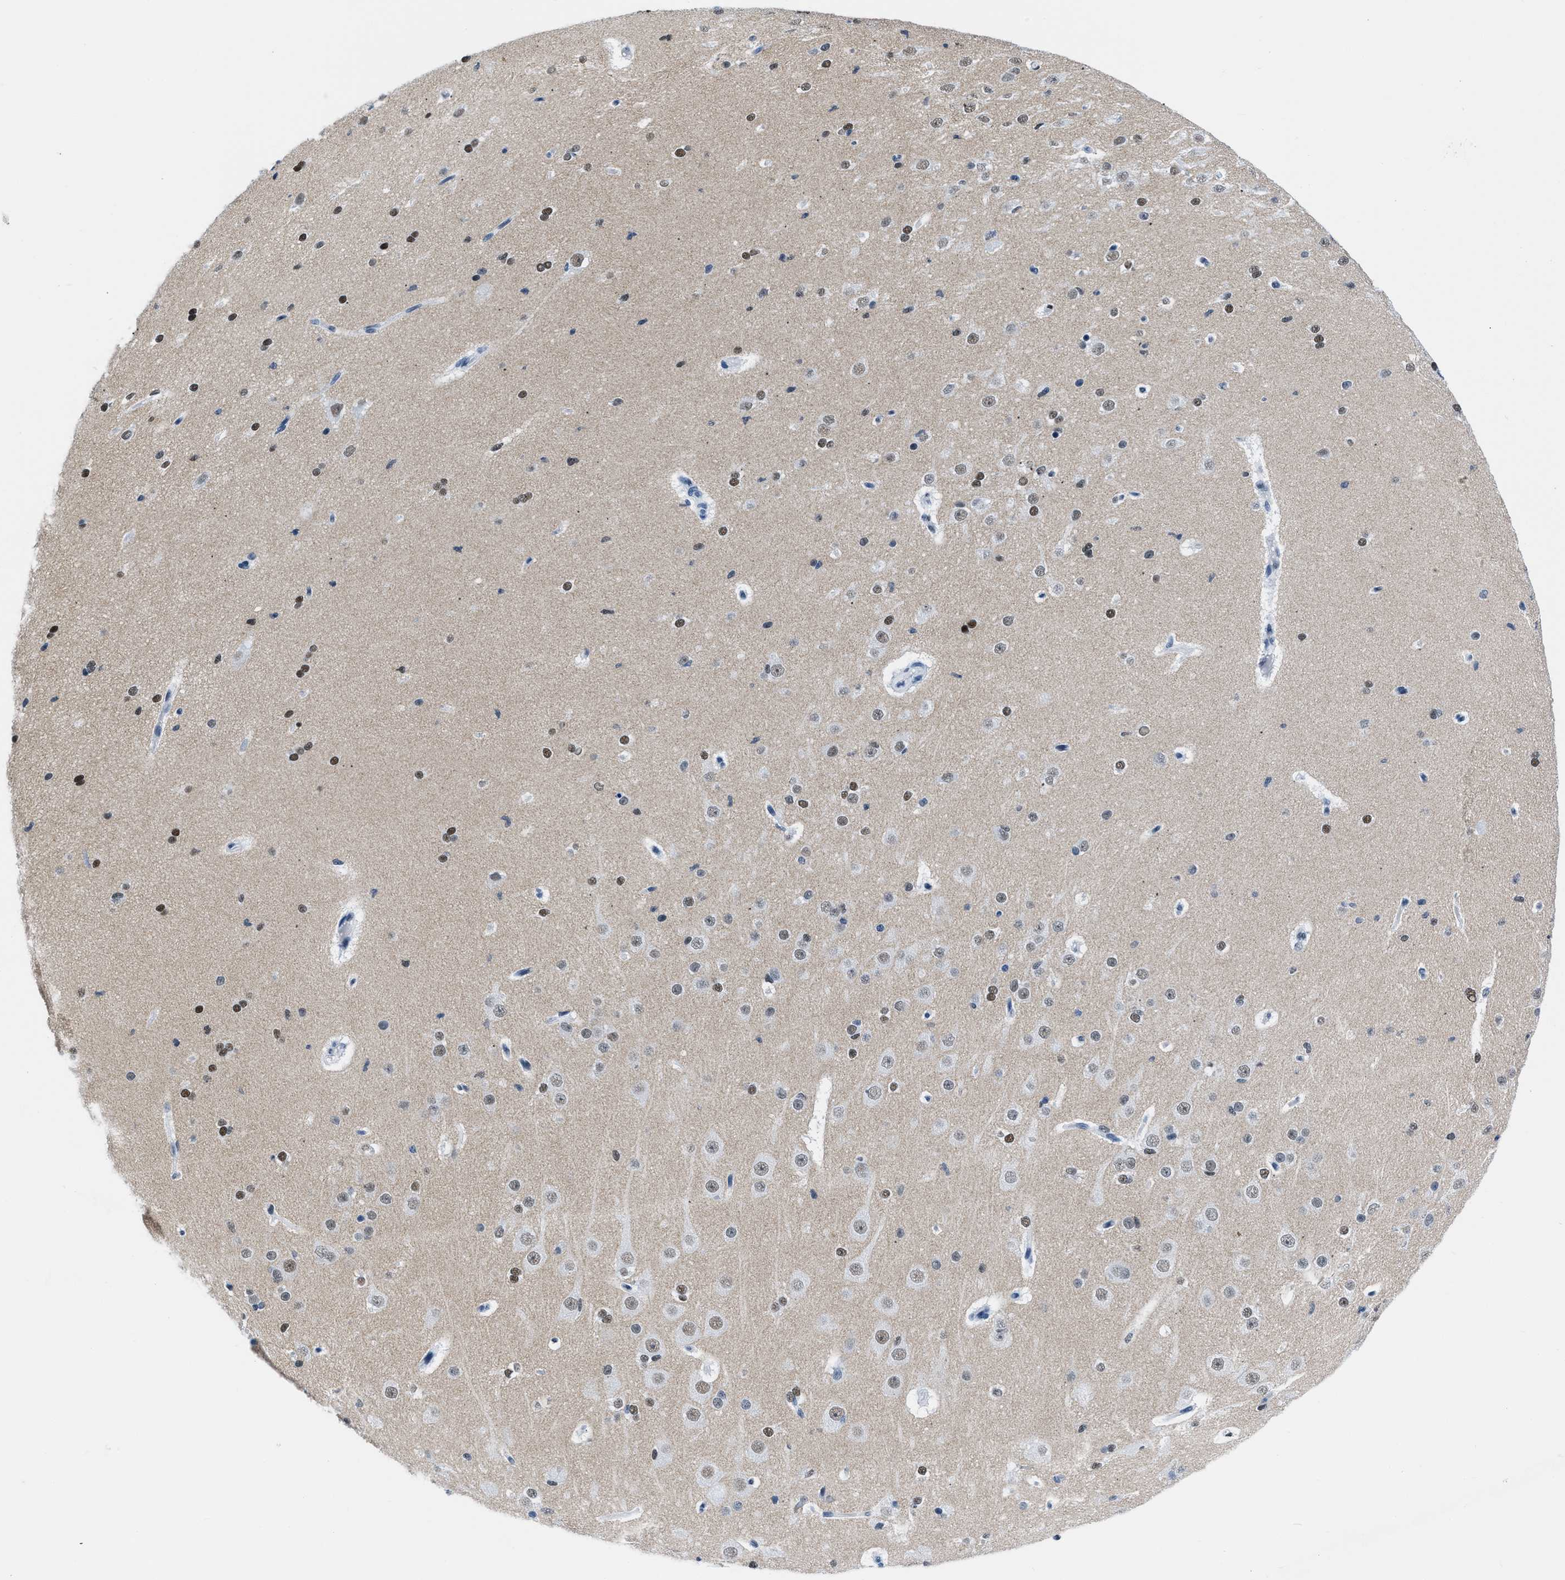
{"staining": {"intensity": "negative", "quantity": "none", "location": "none"}, "tissue": "cerebral cortex", "cell_type": "Endothelial cells", "image_type": "normal", "snomed": [{"axis": "morphology", "description": "Normal tissue, NOS"}, {"axis": "morphology", "description": "Developmental malformation"}, {"axis": "topography", "description": "Cerebral cortex"}], "caption": "Immunohistochemistry photomicrograph of normal cerebral cortex: cerebral cortex stained with DAB reveals no significant protein positivity in endothelial cells.", "gene": "CTBP1", "patient": {"sex": "female", "age": 30}}